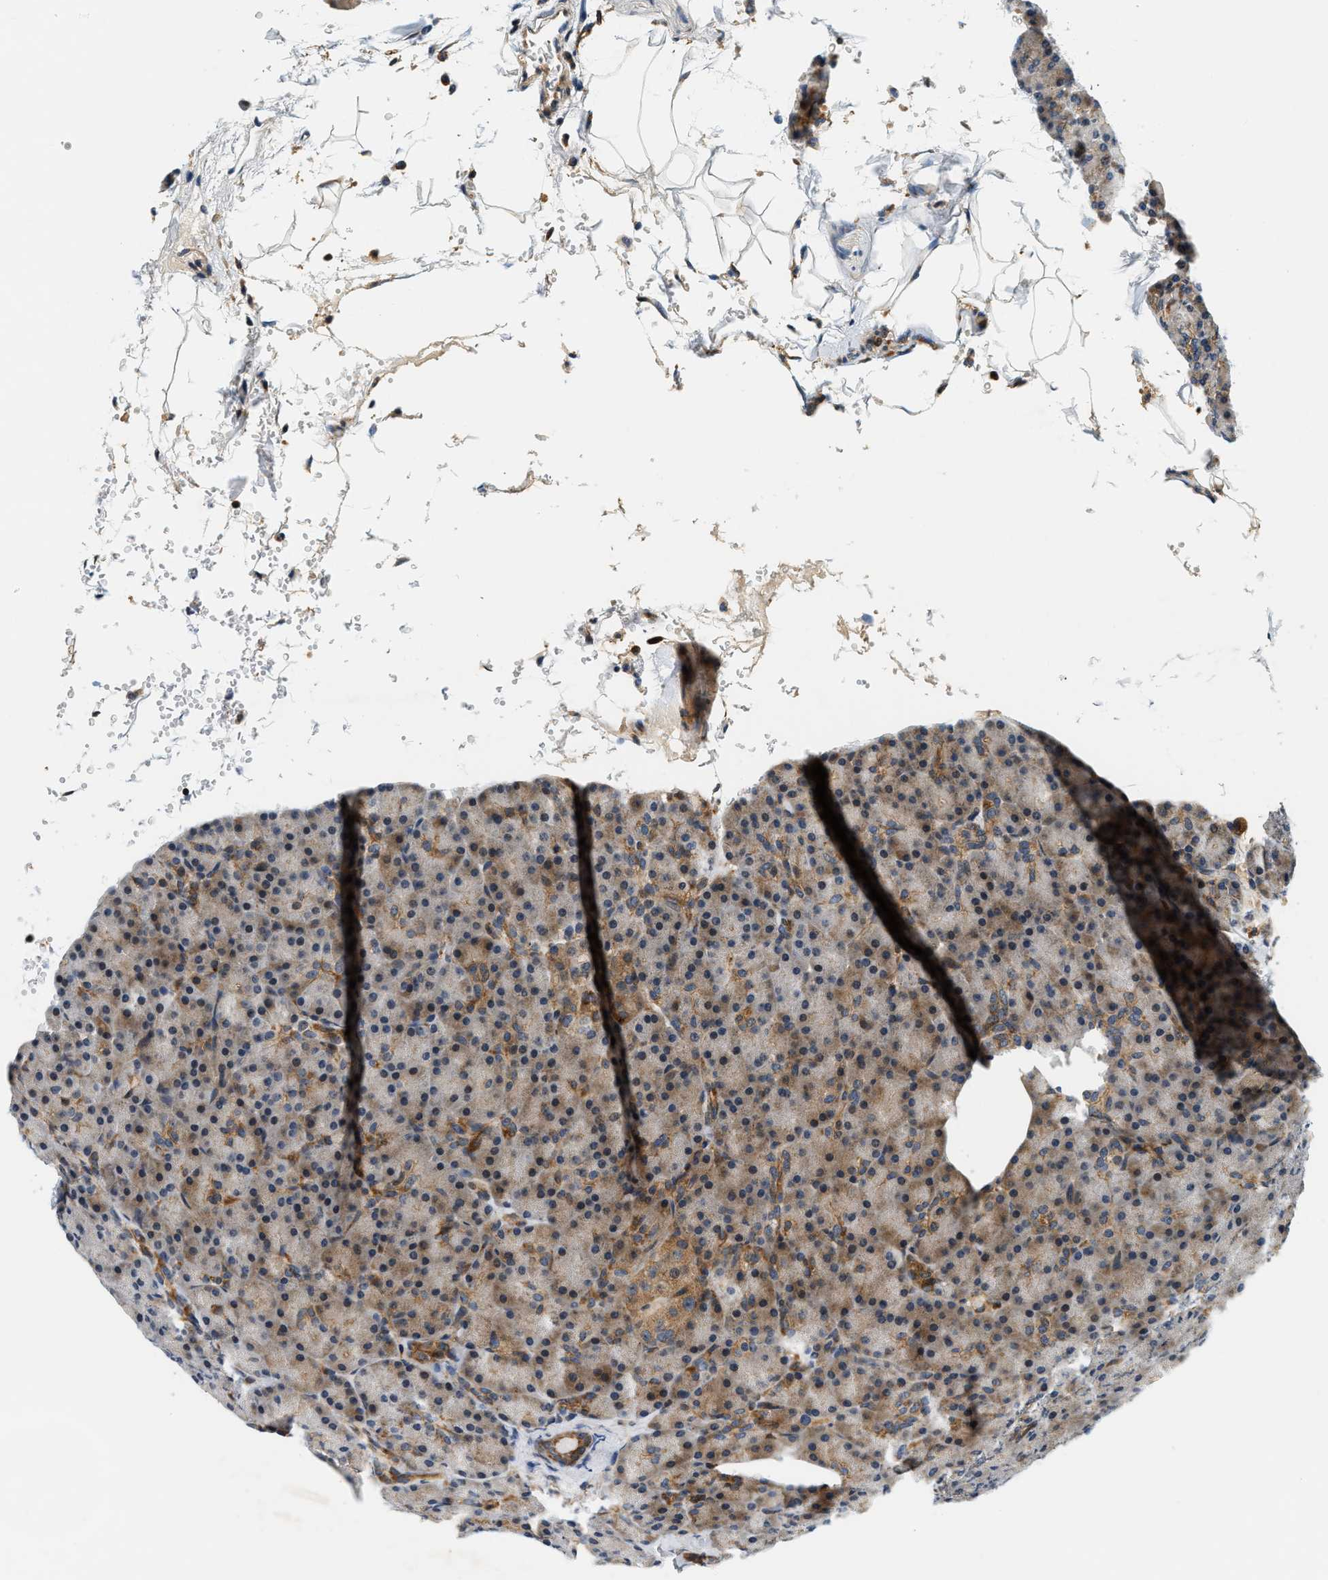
{"staining": {"intensity": "weak", "quantity": "25%-75%", "location": "cytoplasmic/membranous"}, "tissue": "pancreas", "cell_type": "Exocrine glandular cells", "image_type": "normal", "snomed": [{"axis": "morphology", "description": "Normal tissue, NOS"}, {"axis": "topography", "description": "Pancreas"}], "caption": "Protein expression analysis of unremarkable pancreas exhibits weak cytoplasmic/membranous positivity in approximately 25%-75% of exocrine glandular cells.", "gene": "SAMD9", "patient": {"sex": "female", "age": 43}}